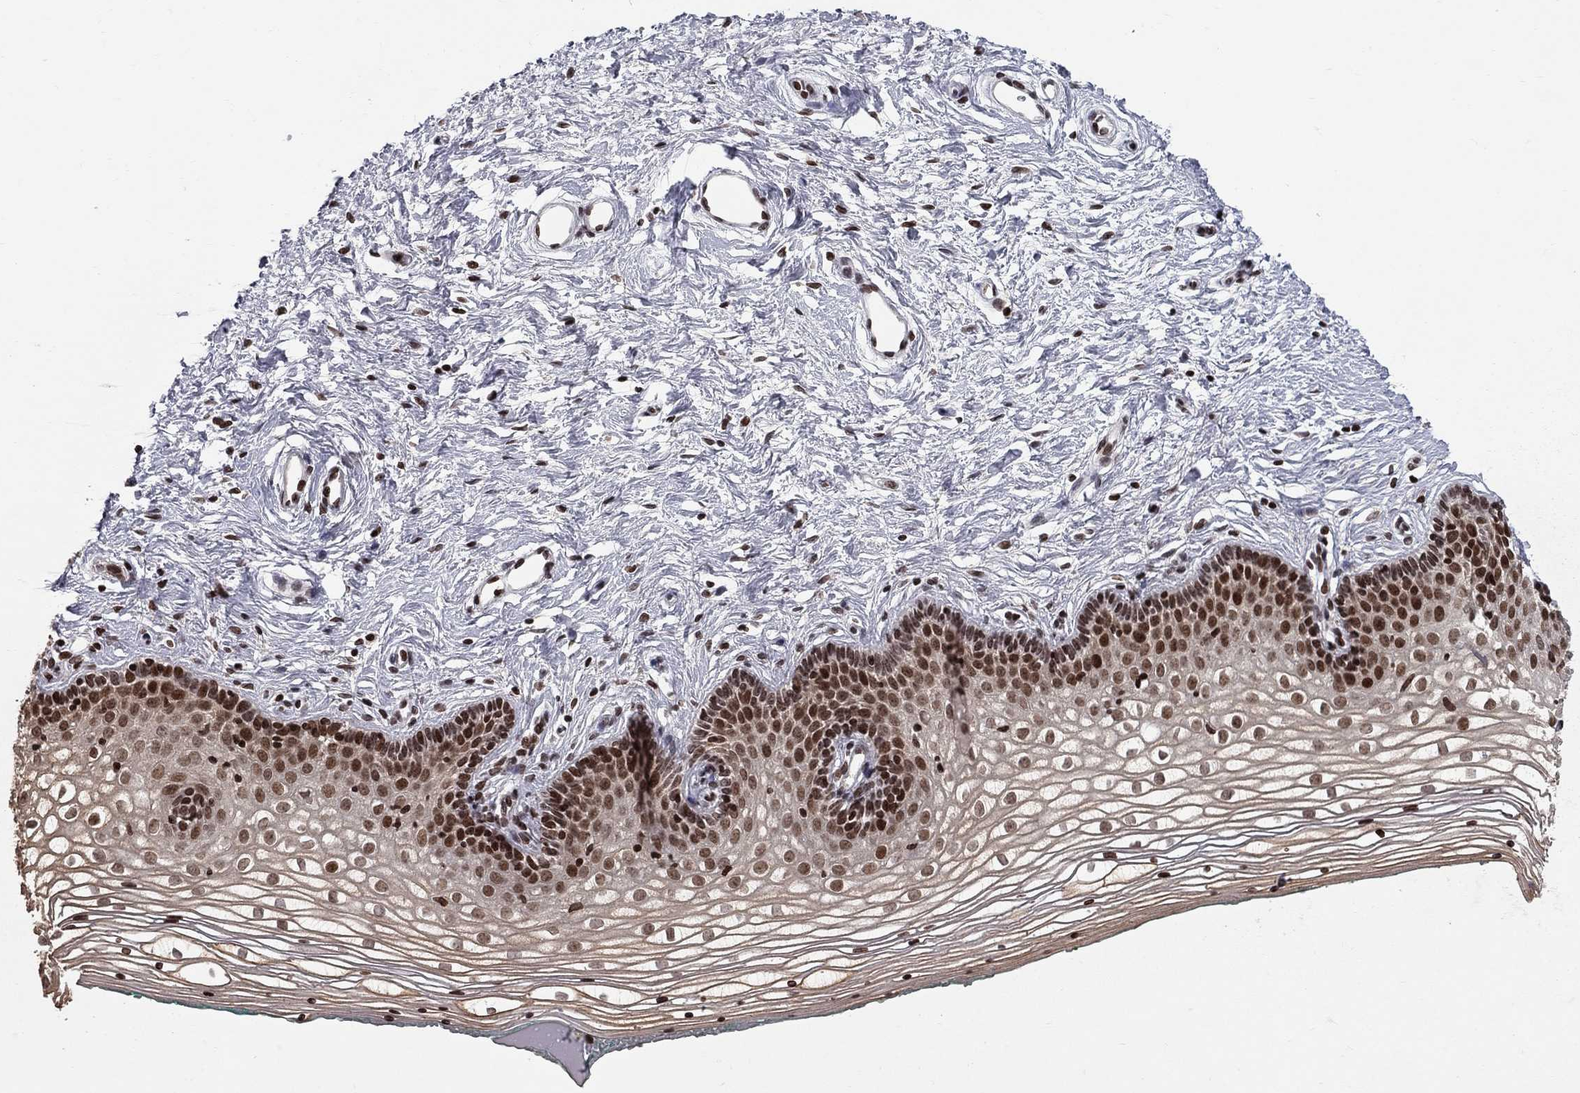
{"staining": {"intensity": "strong", "quantity": "25%-75%", "location": "nuclear"}, "tissue": "vagina", "cell_type": "Squamous epithelial cells", "image_type": "normal", "snomed": [{"axis": "morphology", "description": "Normal tissue, NOS"}, {"axis": "topography", "description": "Vagina"}], "caption": "Protein analysis of normal vagina demonstrates strong nuclear staining in about 25%-75% of squamous epithelial cells. The staining was performed using DAB (3,3'-diaminobenzidine), with brown indicating positive protein expression. Nuclei are stained blue with hematoxylin.", "gene": "RNASEH2C", "patient": {"sex": "female", "age": 36}}